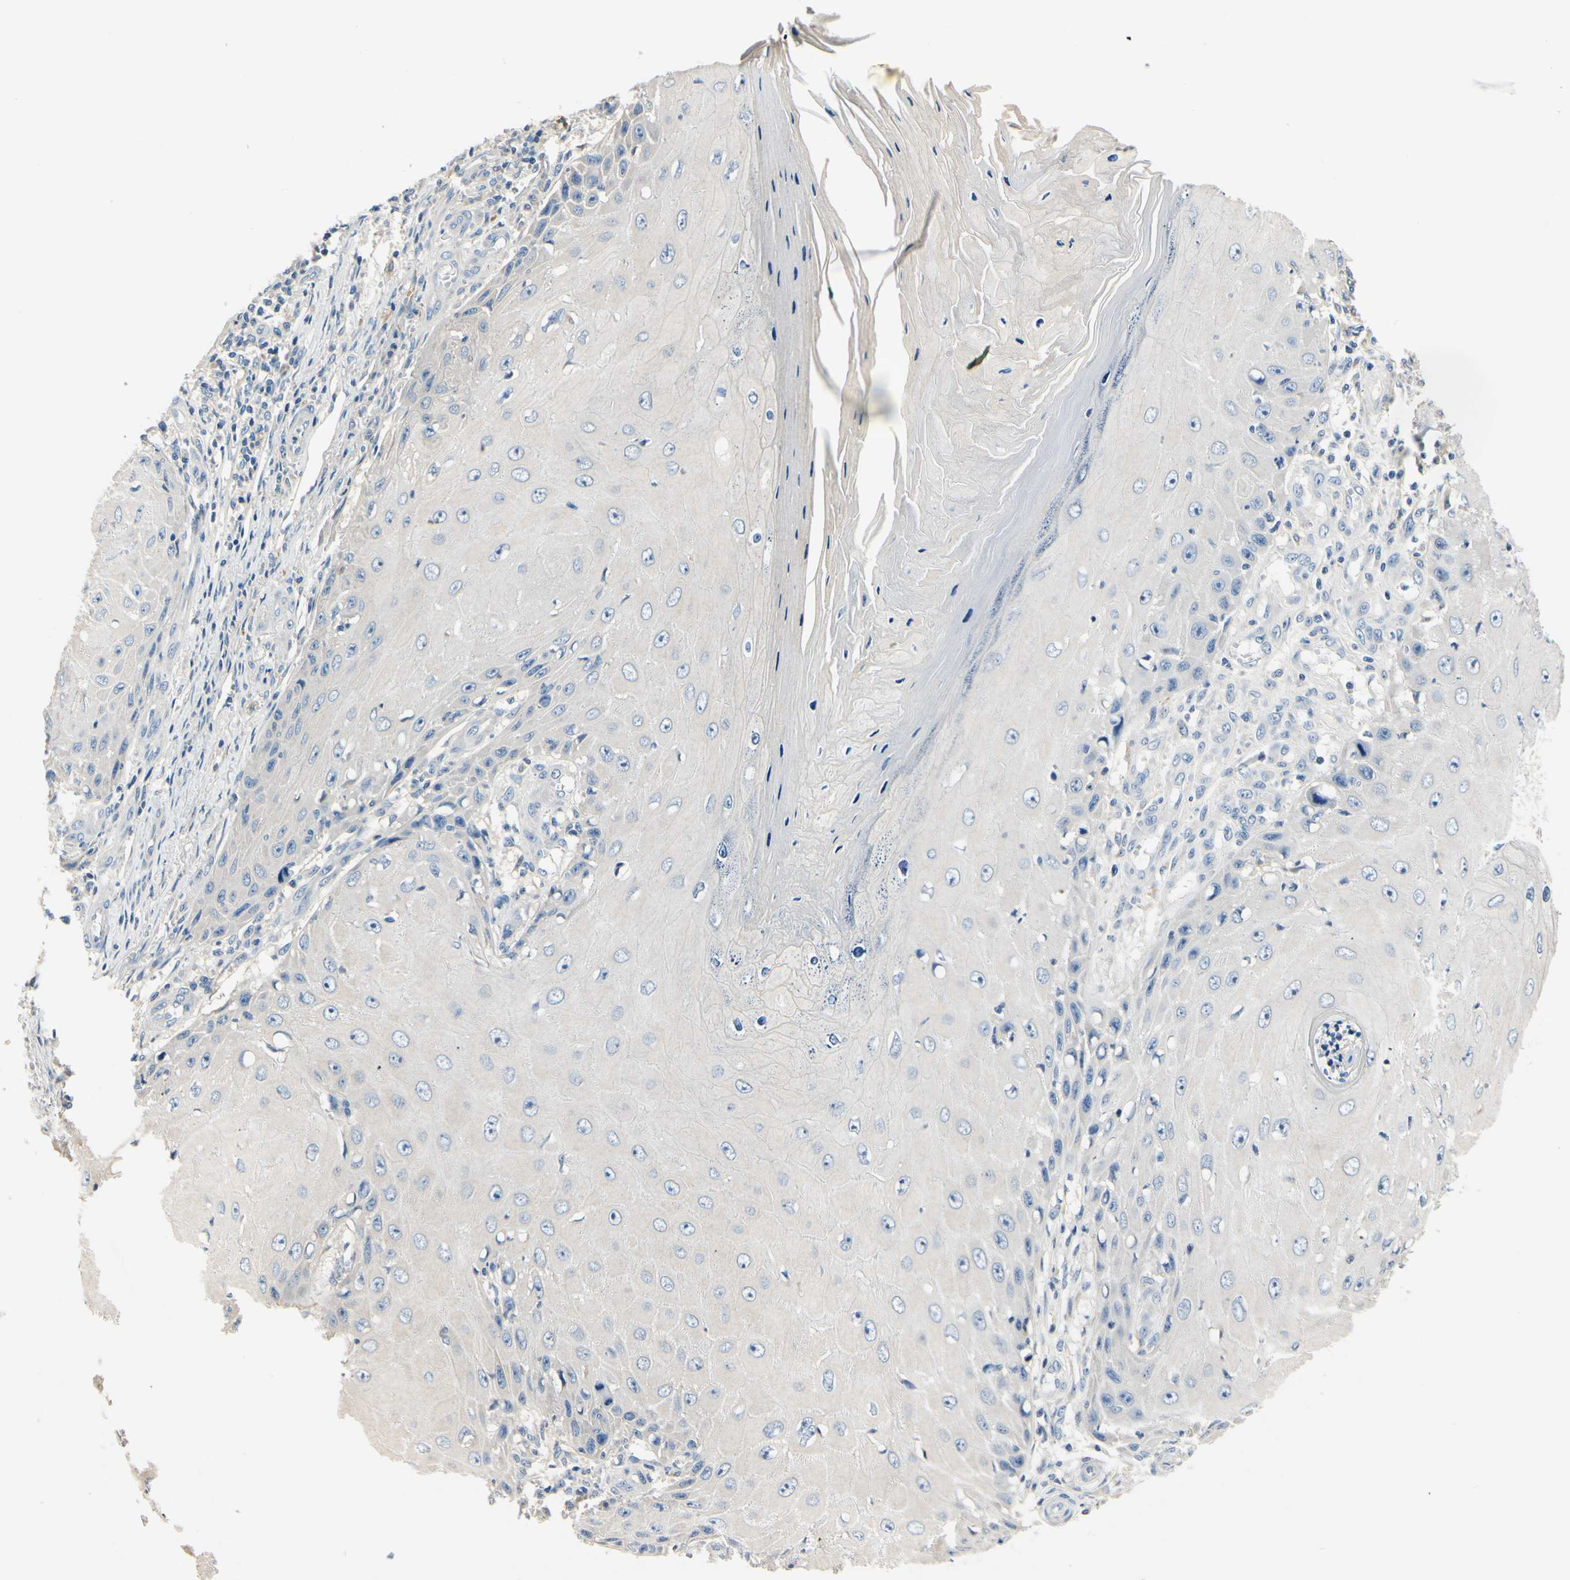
{"staining": {"intensity": "negative", "quantity": "none", "location": "none"}, "tissue": "skin cancer", "cell_type": "Tumor cells", "image_type": "cancer", "snomed": [{"axis": "morphology", "description": "Squamous cell carcinoma, NOS"}, {"axis": "topography", "description": "Skin"}], "caption": "This is an IHC photomicrograph of skin cancer (squamous cell carcinoma). There is no positivity in tumor cells.", "gene": "TGFBR3", "patient": {"sex": "female", "age": 73}}